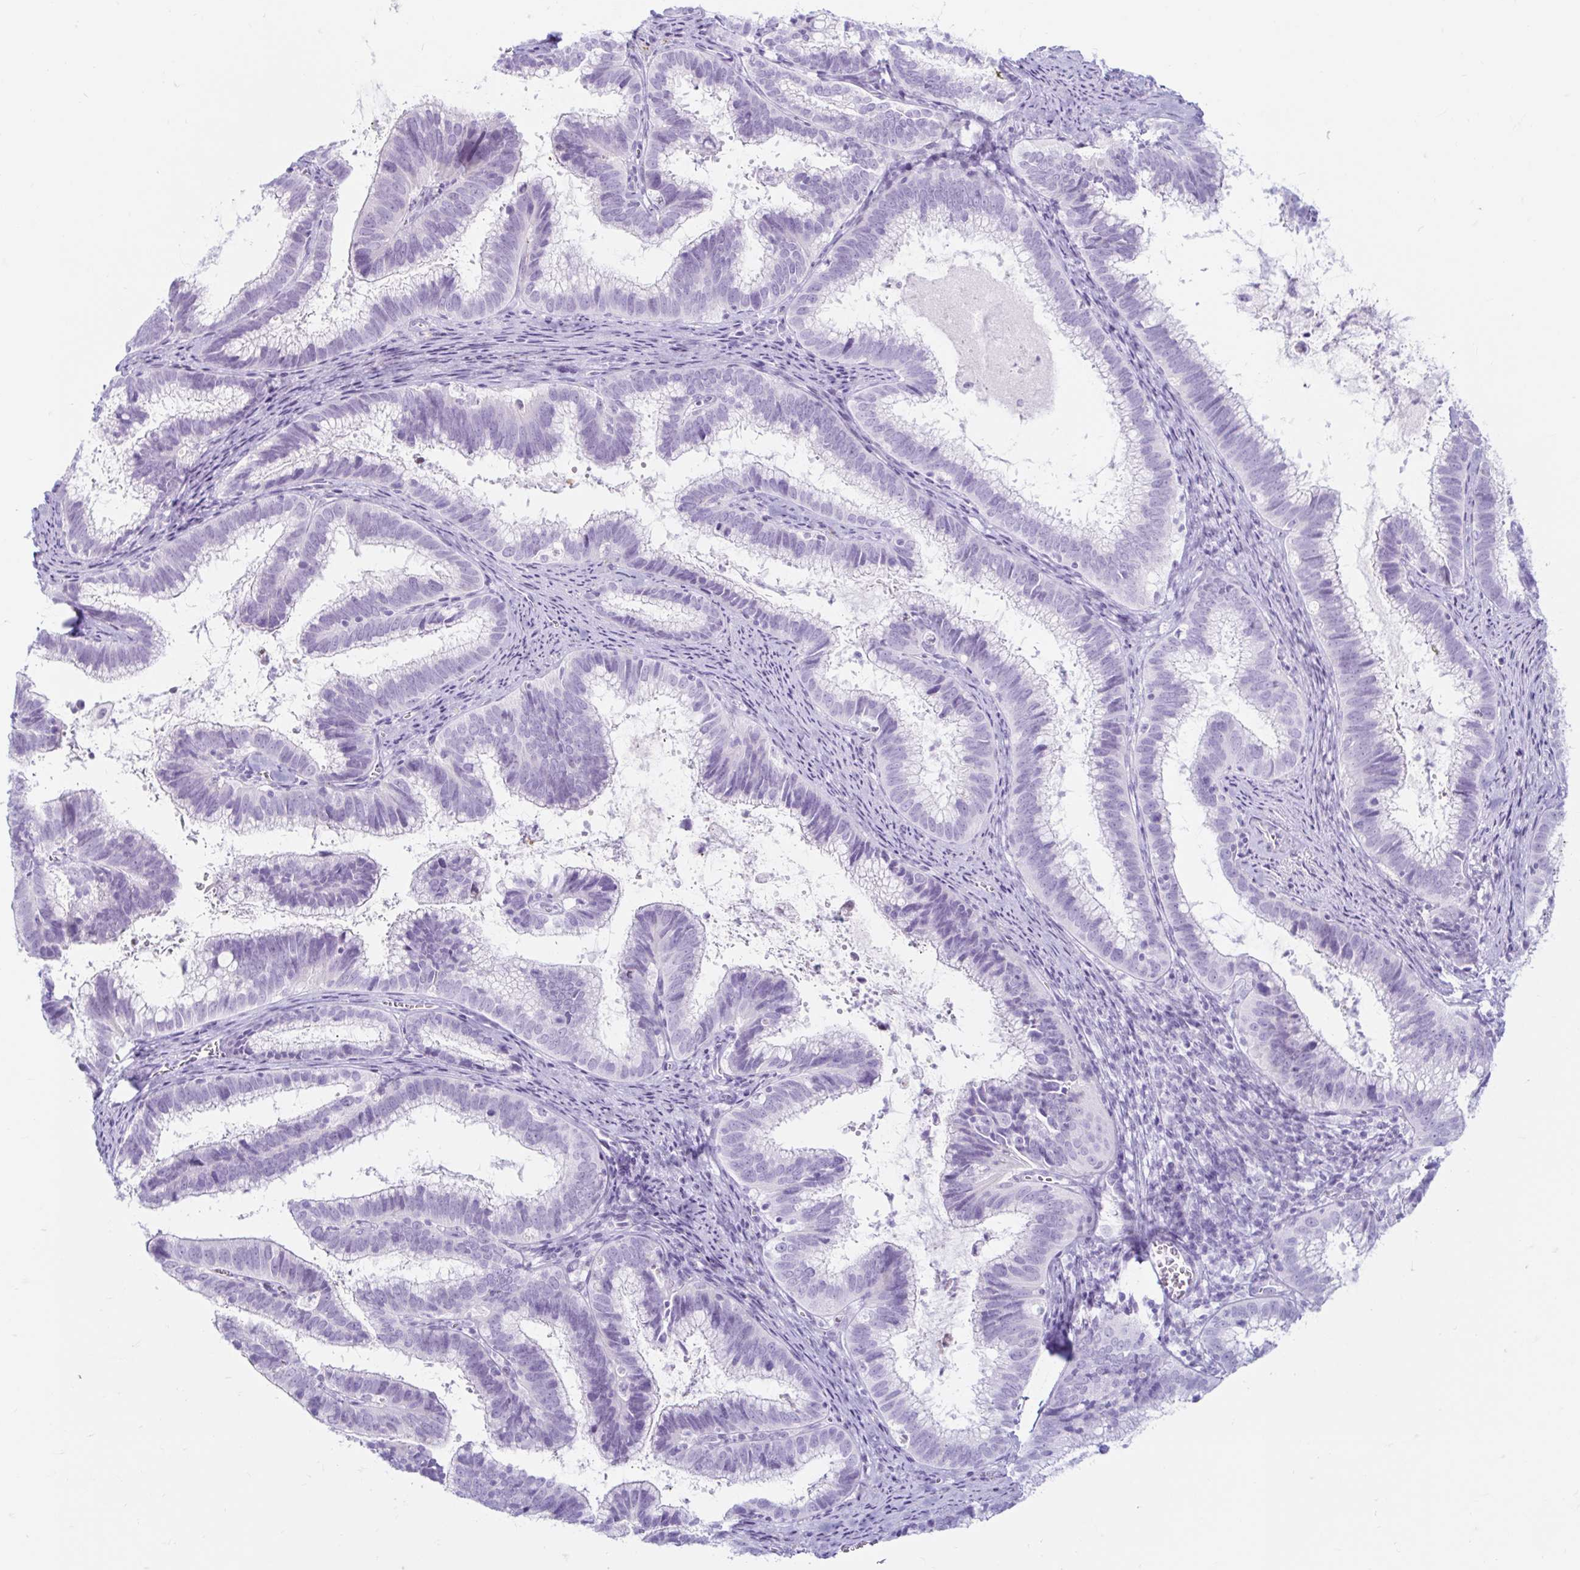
{"staining": {"intensity": "negative", "quantity": "none", "location": "none"}, "tissue": "cervical cancer", "cell_type": "Tumor cells", "image_type": "cancer", "snomed": [{"axis": "morphology", "description": "Adenocarcinoma, NOS"}, {"axis": "topography", "description": "Cervix"}], "caption": "Human cervical adenocarcinoma stained for a protein using immunohistochemistry (IHC) demonstrates no staining in tumor cells.", "gene": "ERICH6", "patient": {"sex": "female", "age": 61}}